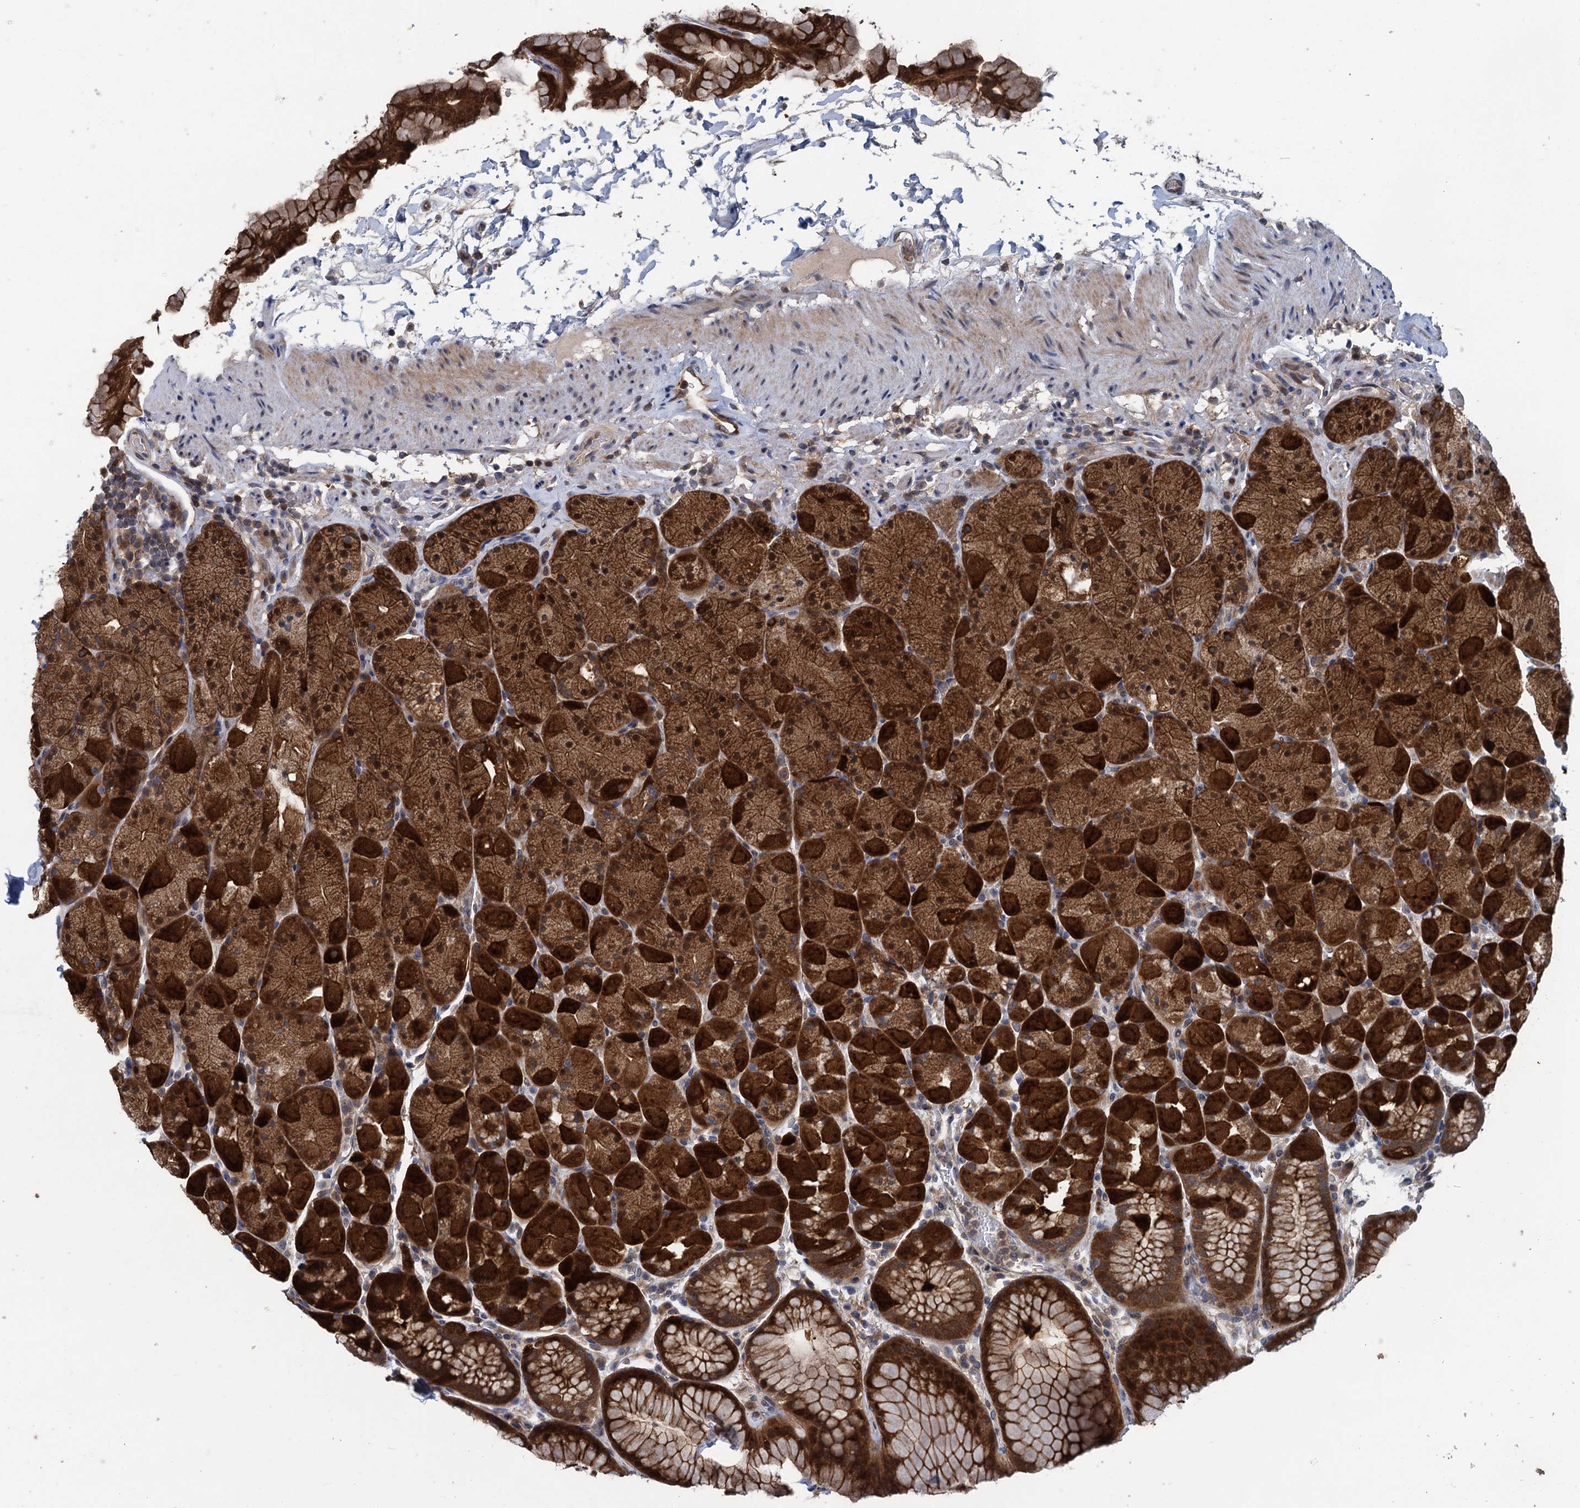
{"staining": {"intensity": "strong", "quantity": ">75%", "location": "cytoplasmic/membranous,nuclear"}, "tissue": "stomach", "cell_type": "Glandular cells", "image_type": "normal", "snomed": [{"axis": "morphology", "description": "Normal tissue, NOS"}, {"axis": "topography", "description": "Stomach, upper"}, {"axis": "topography", "description": "Stomach, lower"}], "caption": "Immunohistochemical staining of normal stomach displays strong cytoplasmic/membranous,nuclear protein staining in approximately >75% of glandular cells.", "gene": "CNTN5", "patient": {"sex": "male", "age": 67}}